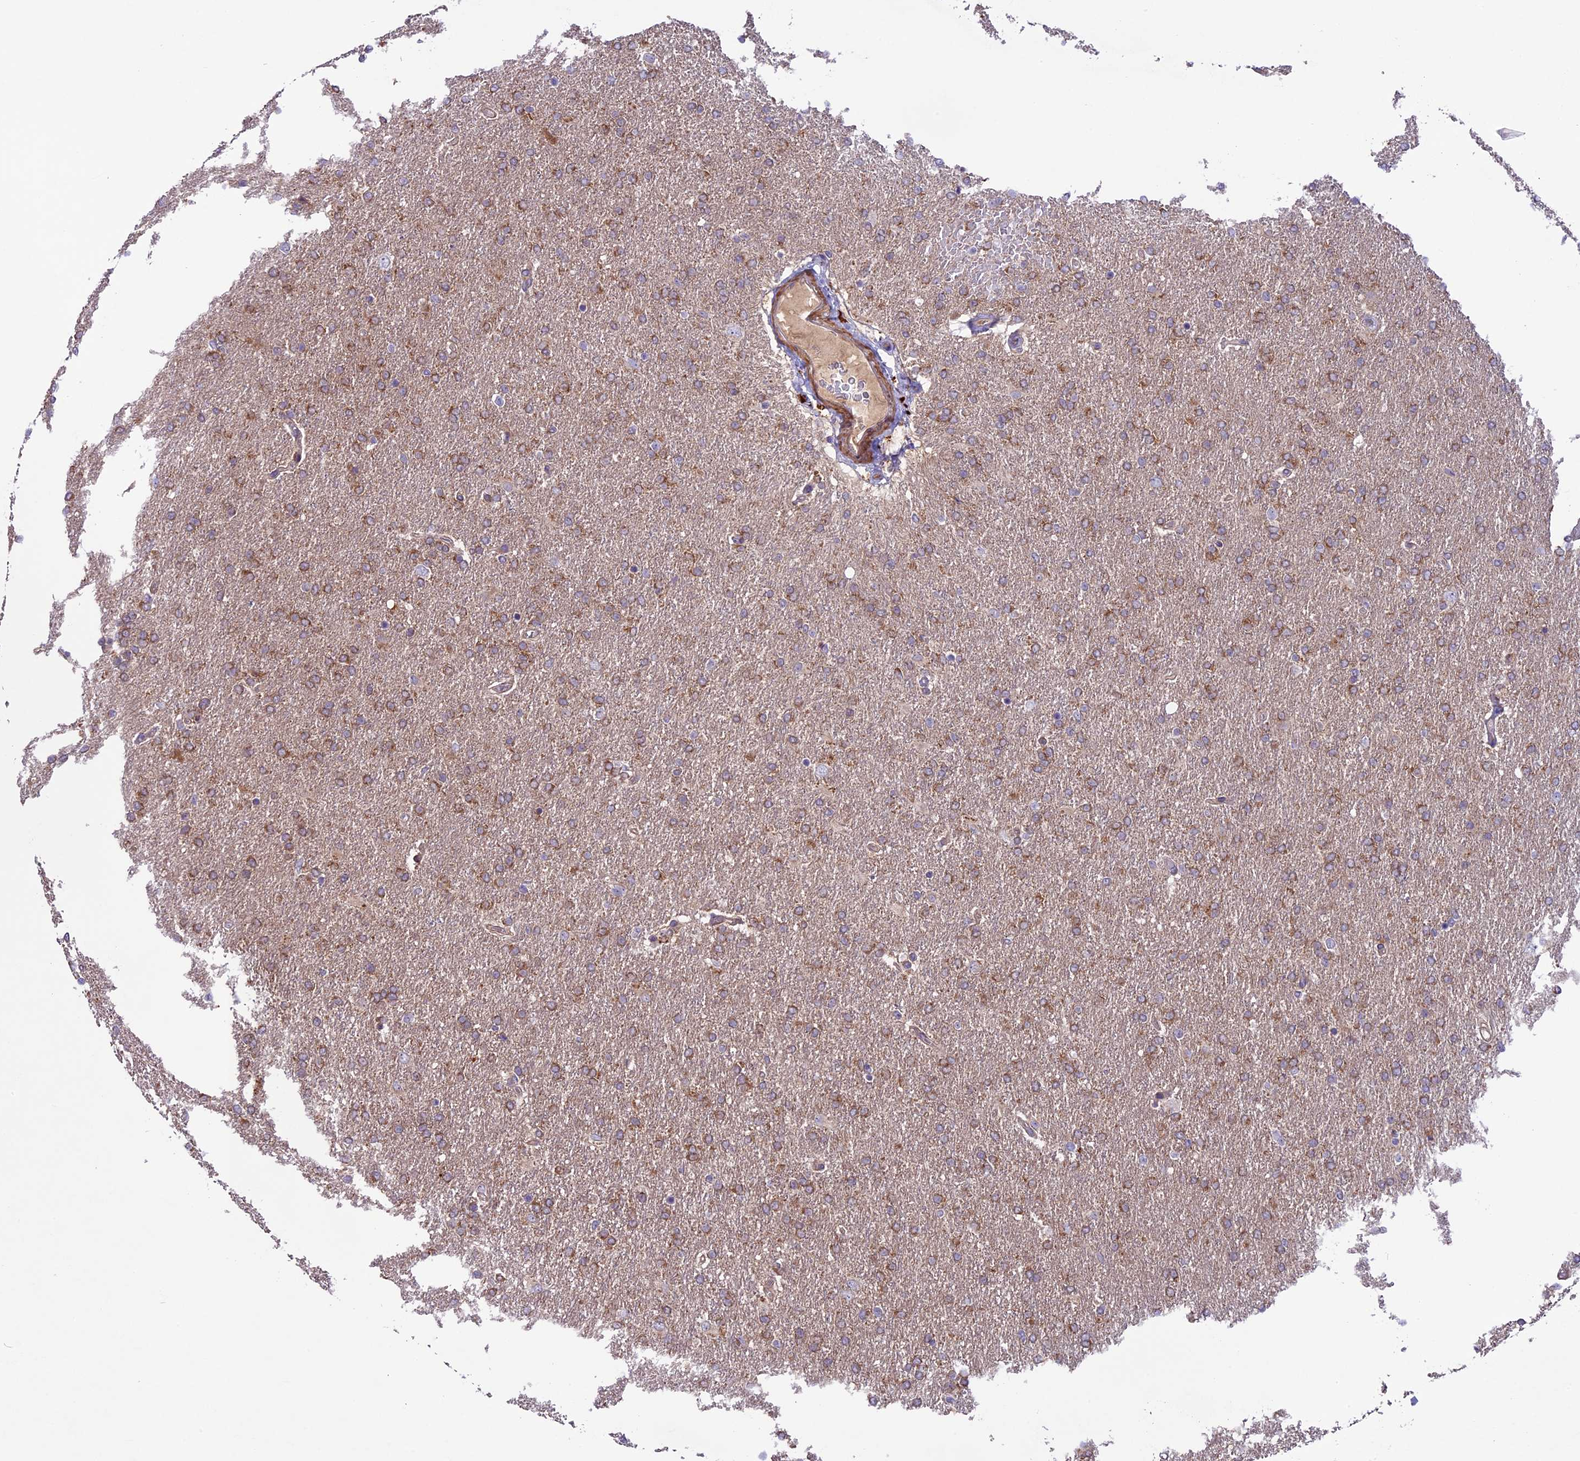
{"staining": {"intensity": "moderate", "quantity": ">75%", "location": "cytoplasmic/membranous"}, "tissue": "glioma", "cell_type": "Tumor cells", "image_type": "cancer", "snomed": [{"axis": "morphology", "description": "Glioma, malignant, High grade"}, {"axis": "topography", "description": "Brain"}], "caption": "Malignant glioma (high-grade) stained with DAB (3,3'-diaminobenzidine) IHC exhibits medium levels of moderate cytoplasmic/membranous positivity in about >75% of tumor cells.", "gene": "COG8", "patient": {"sex": "male", "age": 72}}